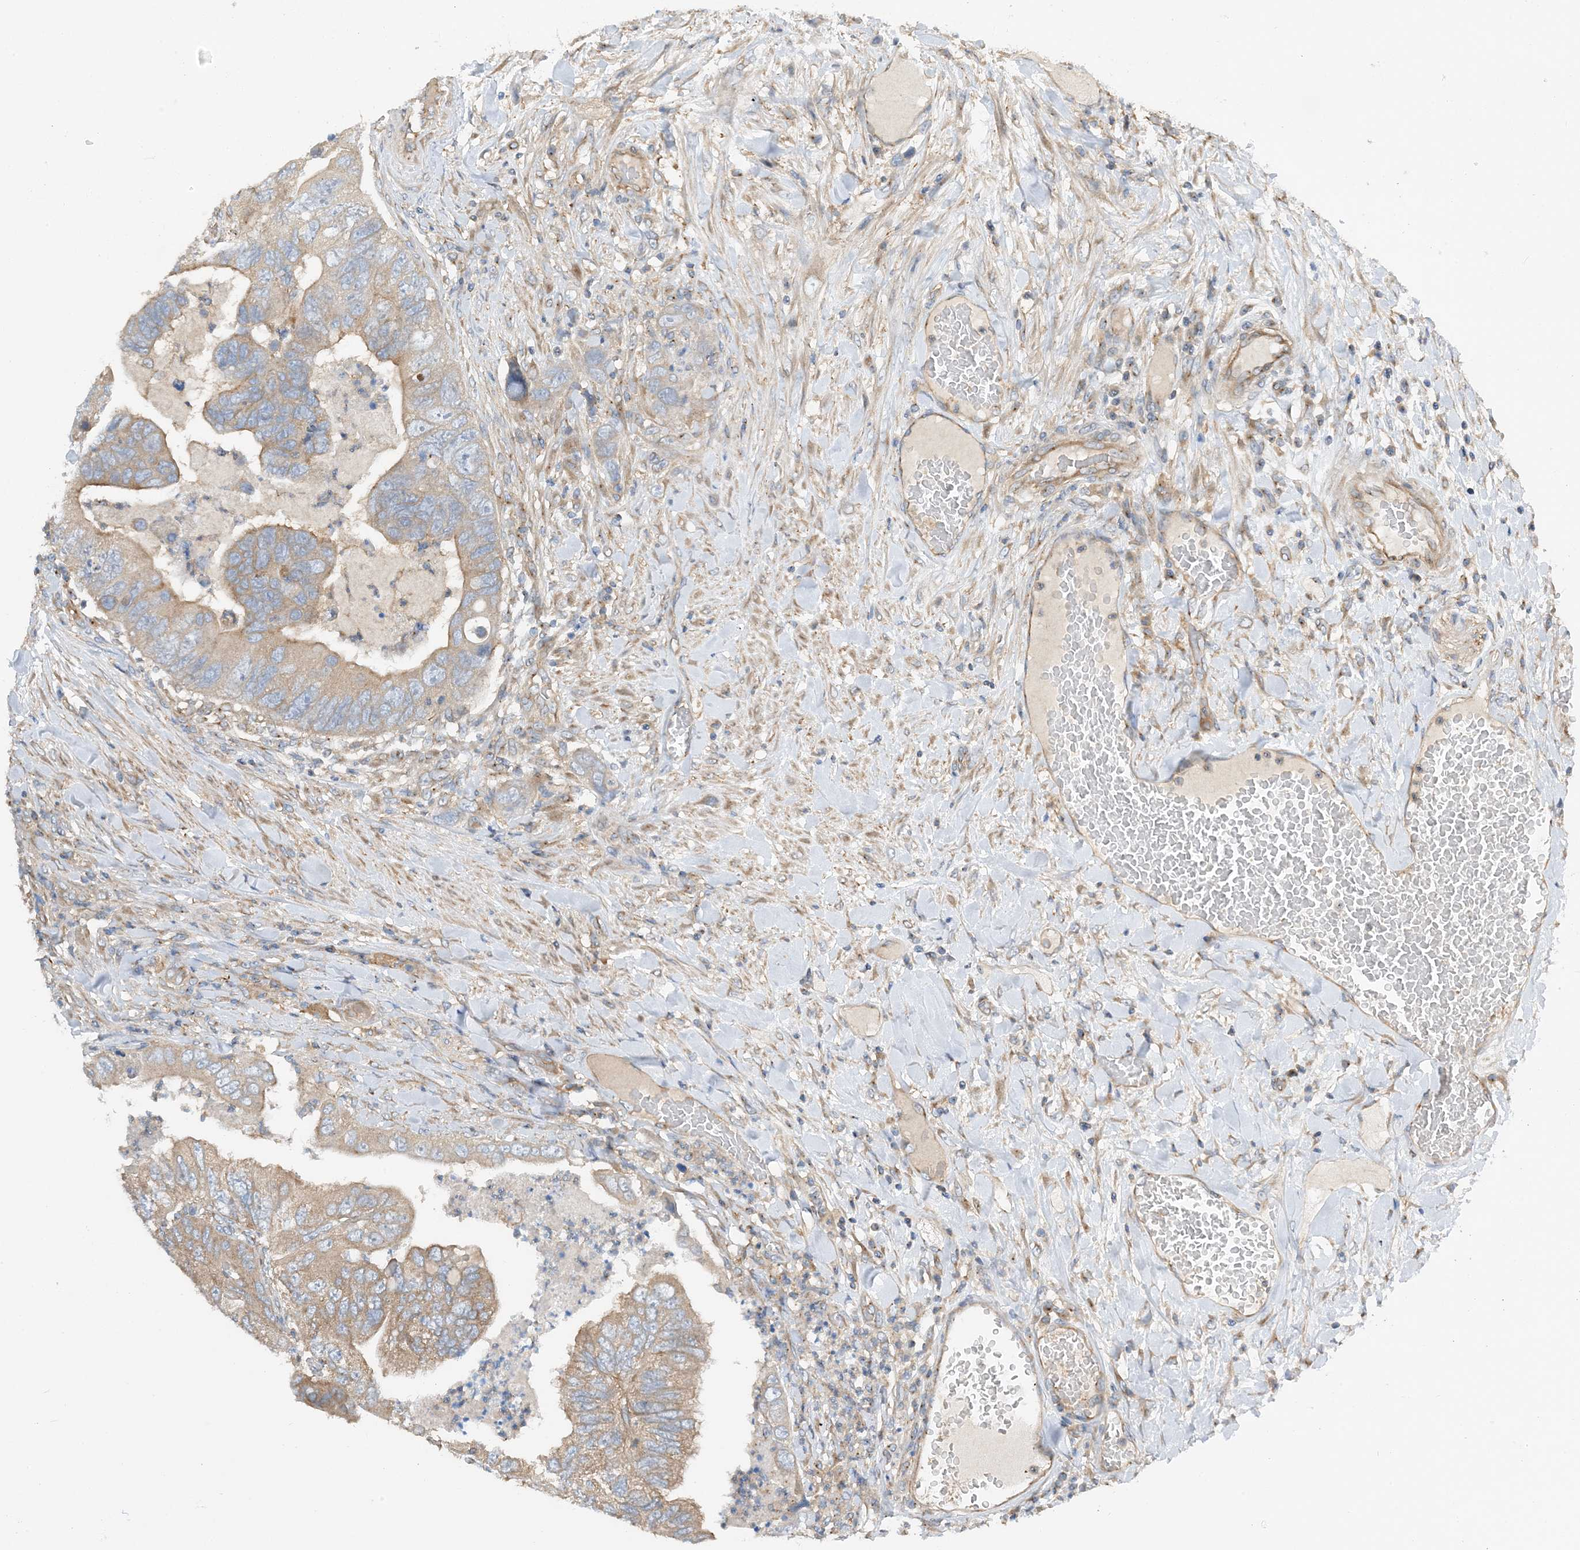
{"staining": {"intensity": "weak", "quantity": ">75%", "location": "cytoplasmic/membranous"}, "tissue": "colorectal cancer", "cell_type": "Tumor cells", "image_type": "cancer", "snomed": [{"axis": "morphology", "description": "Adenocarcinoma, NOS"}, {"axis": "topography", "description": "Rectum"}], "caption": "Human colorectal cancer (adenocarcinoma) stained for a protein (brown) reveals weak cytoplasmic/membranous positive expression in about >75% of tumor cells.", "gene": "SIDT1", "patient": {"sex": "male", "age": 63}}